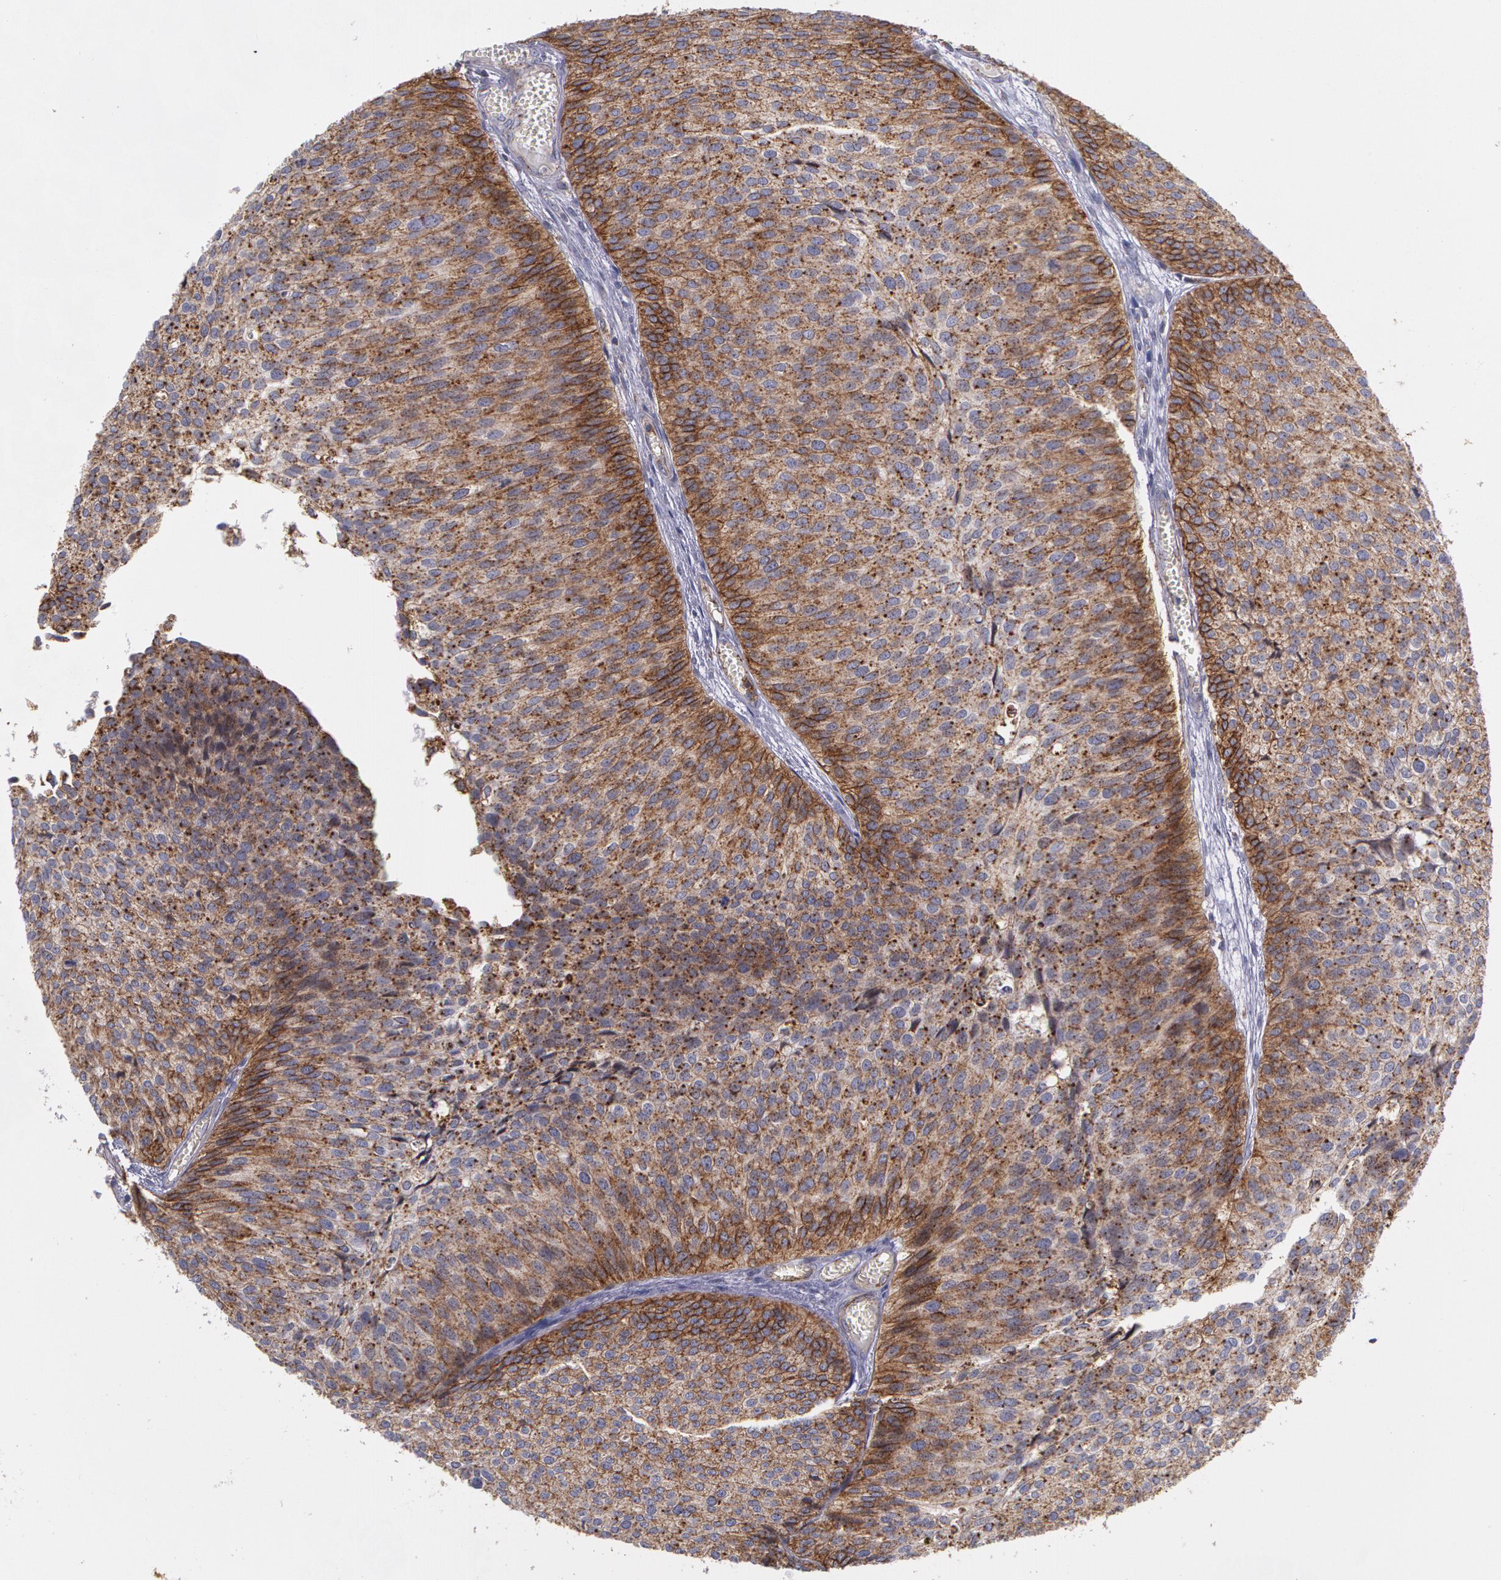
{"staining": {"intensity": "moderate", "quantity": ">75%", "location": "cytoplasmic/membranous"}, "tissue": "urothelial cancer", "cell_type": "Tumor cells", "image_type": "cancer", "snomed": [{"axis": "morphology", "description": "Urothelial carcinoma, Low grade"}, {"axis": "topography", "description": "Urinary bladder"}], "caption": "A histopathology image of urothelial cancer stained for a protein displays moderate cytoplasmic/membranous brown staining in tumor cells. (DAB IHC with brightfield microscopy, high magnification).", "gene": "FLOT2", "patient": {"sex": "male", "age": 84}}